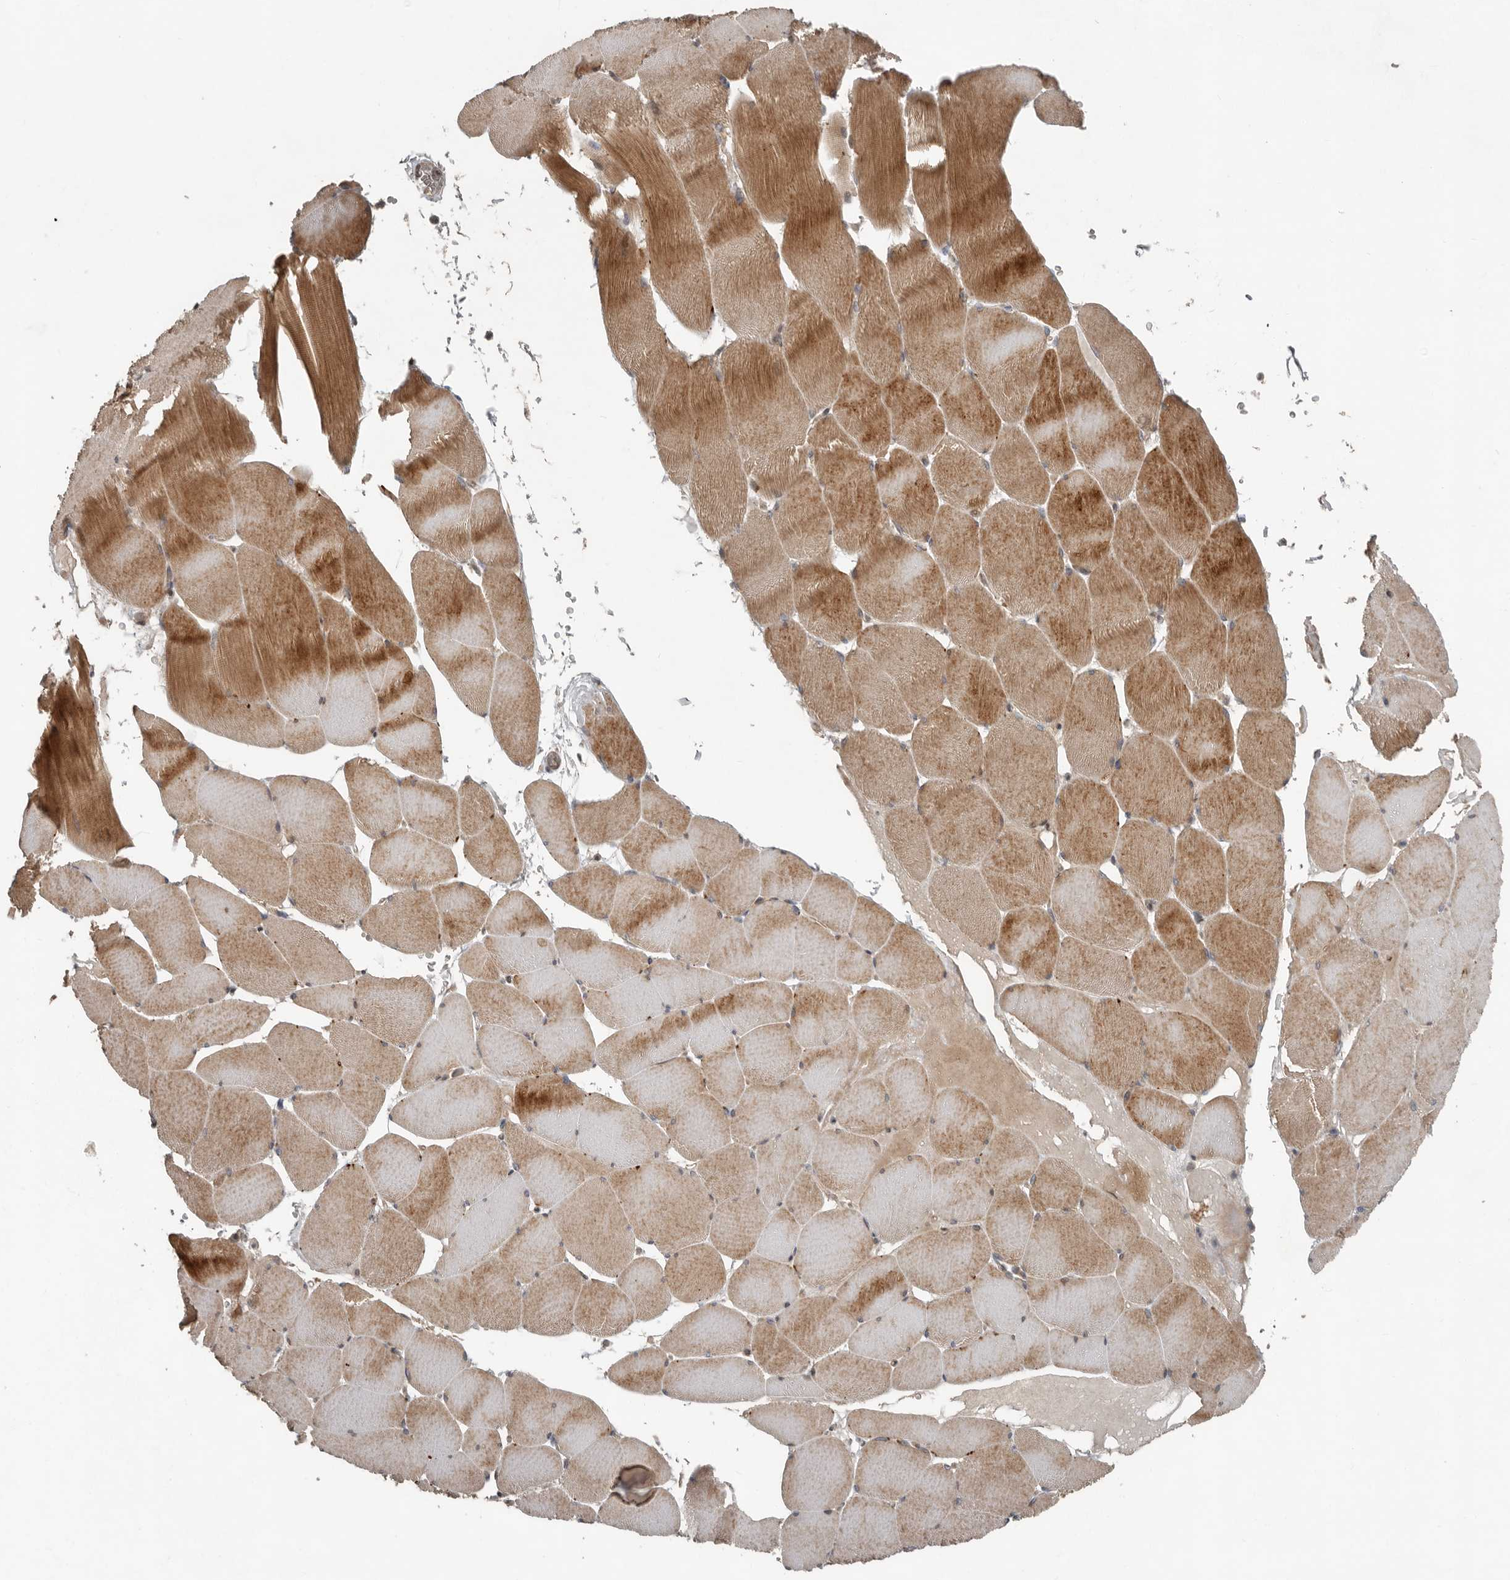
{"staining": {"intensity": "moderate", "quantity": ">75%", "location": "cytoplasmic/membranous"}, "tissue": "skeletal muscle", "cell_type": "Myocytes", "image_type": "normal", "snomed": [{"axis": "morphology", "description": "Normal tissue, NOS"}, {"axis": "topography", "description": "Skeletal muscle"}], "caption": "A medium amount of moderate cytoplasmic/membranous positivity is seen in approximately >75% of myocytes in normal skeletal muscle.", "gene": "SLC6A7", "patient": {"sex": "male", "age": 62}}